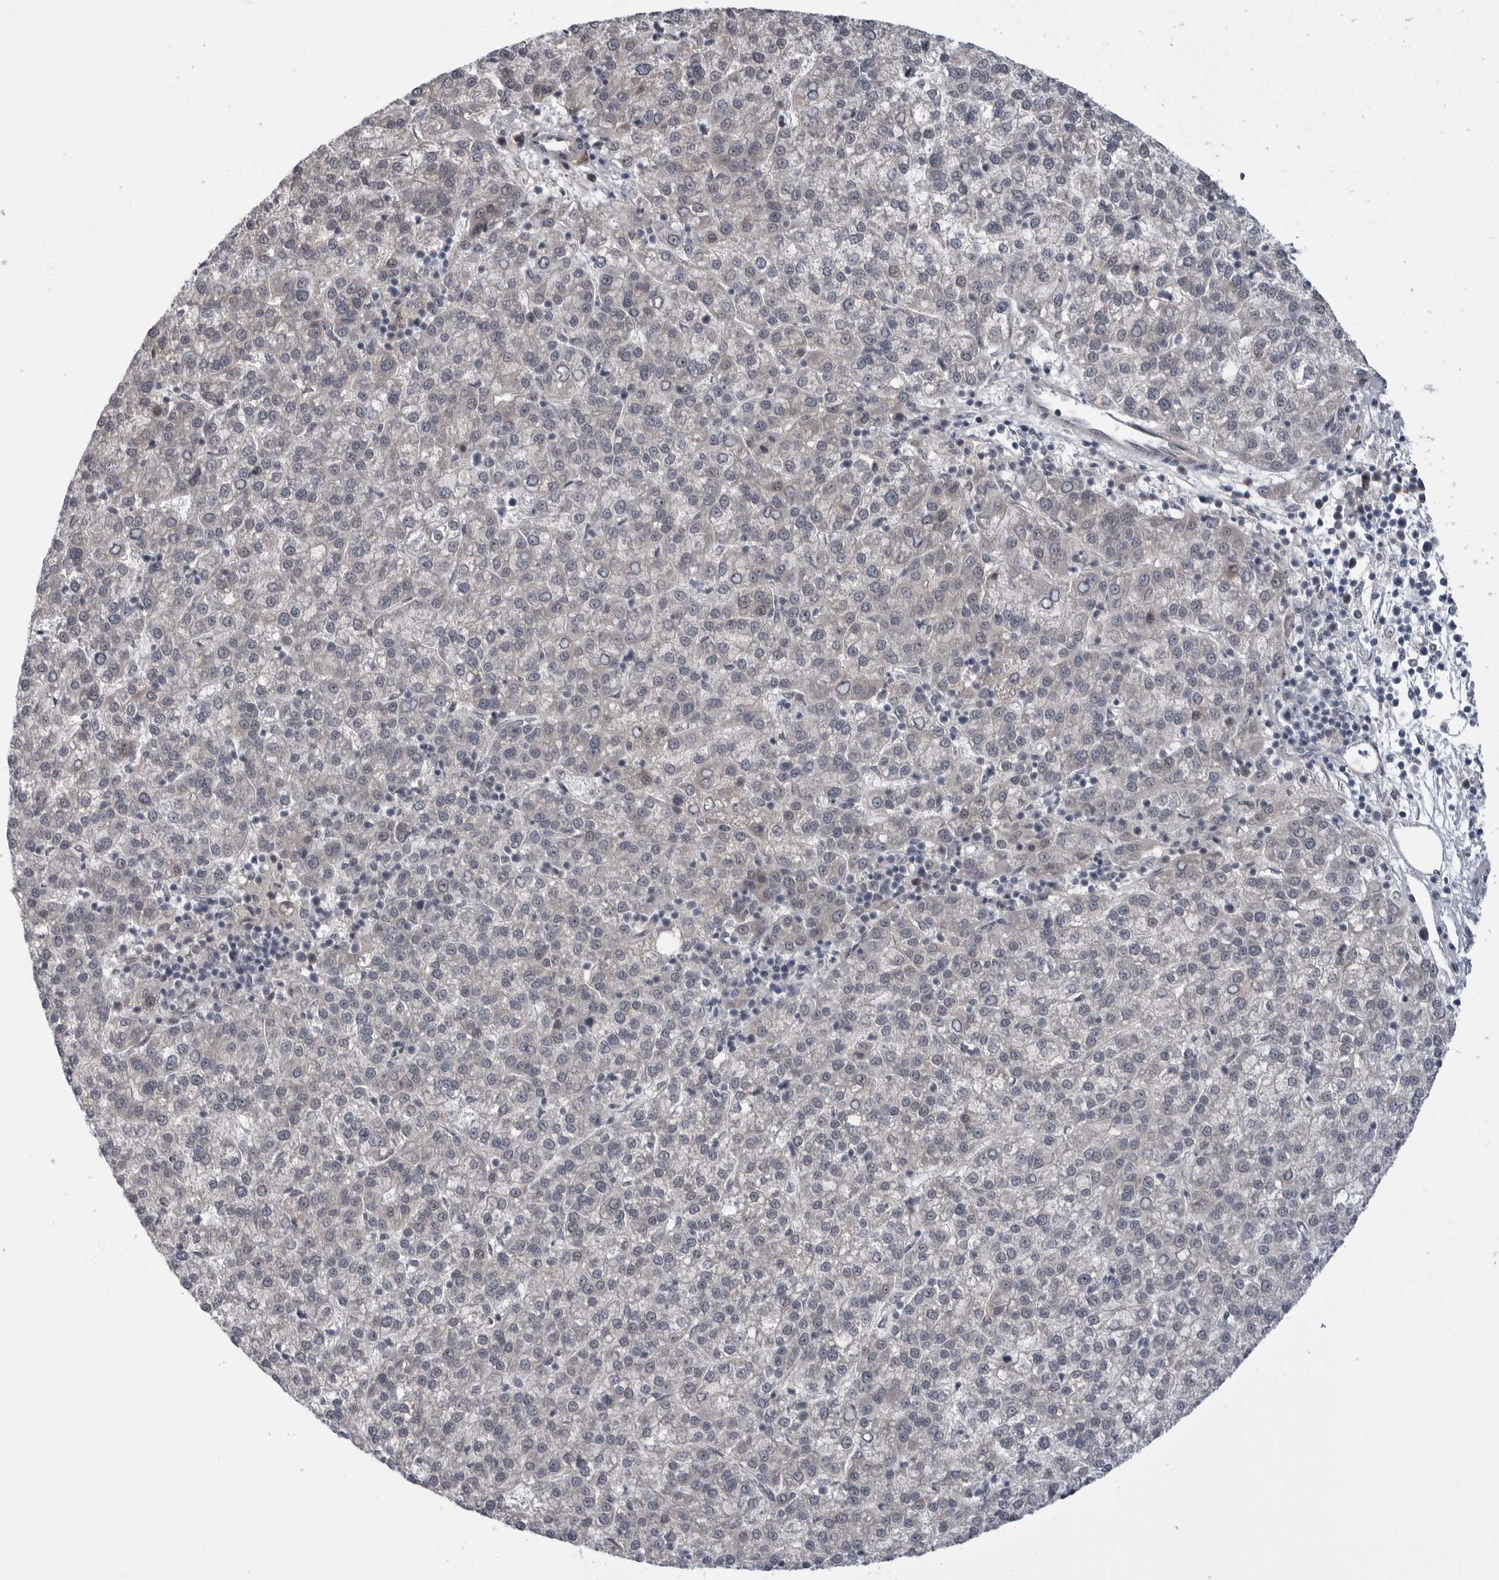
{"staining": {"intensity": "weak", "quantity": "<25%", "location": "cytoplasmic/membranous"}, "tissue": "liver cancer", "cell_type": "Tumor cells", "image_type": "cancer", "snomed": [{"axis": "morphology", "description": "Carcinoma, Hepatocellular, NOS"}, {"axis": "topography", "description": "Liver"}], "caption": "IHC photomicrograph of neoplastic tissue: human liver hepatocellular carcinoma stained with DAB demonstrates no significant protein staining in tumor cells. (DAB immunohistochemistry (IHC), high magnification).", "gene": "LRRC45", "patient": {"sex": "female", "age": 58}}